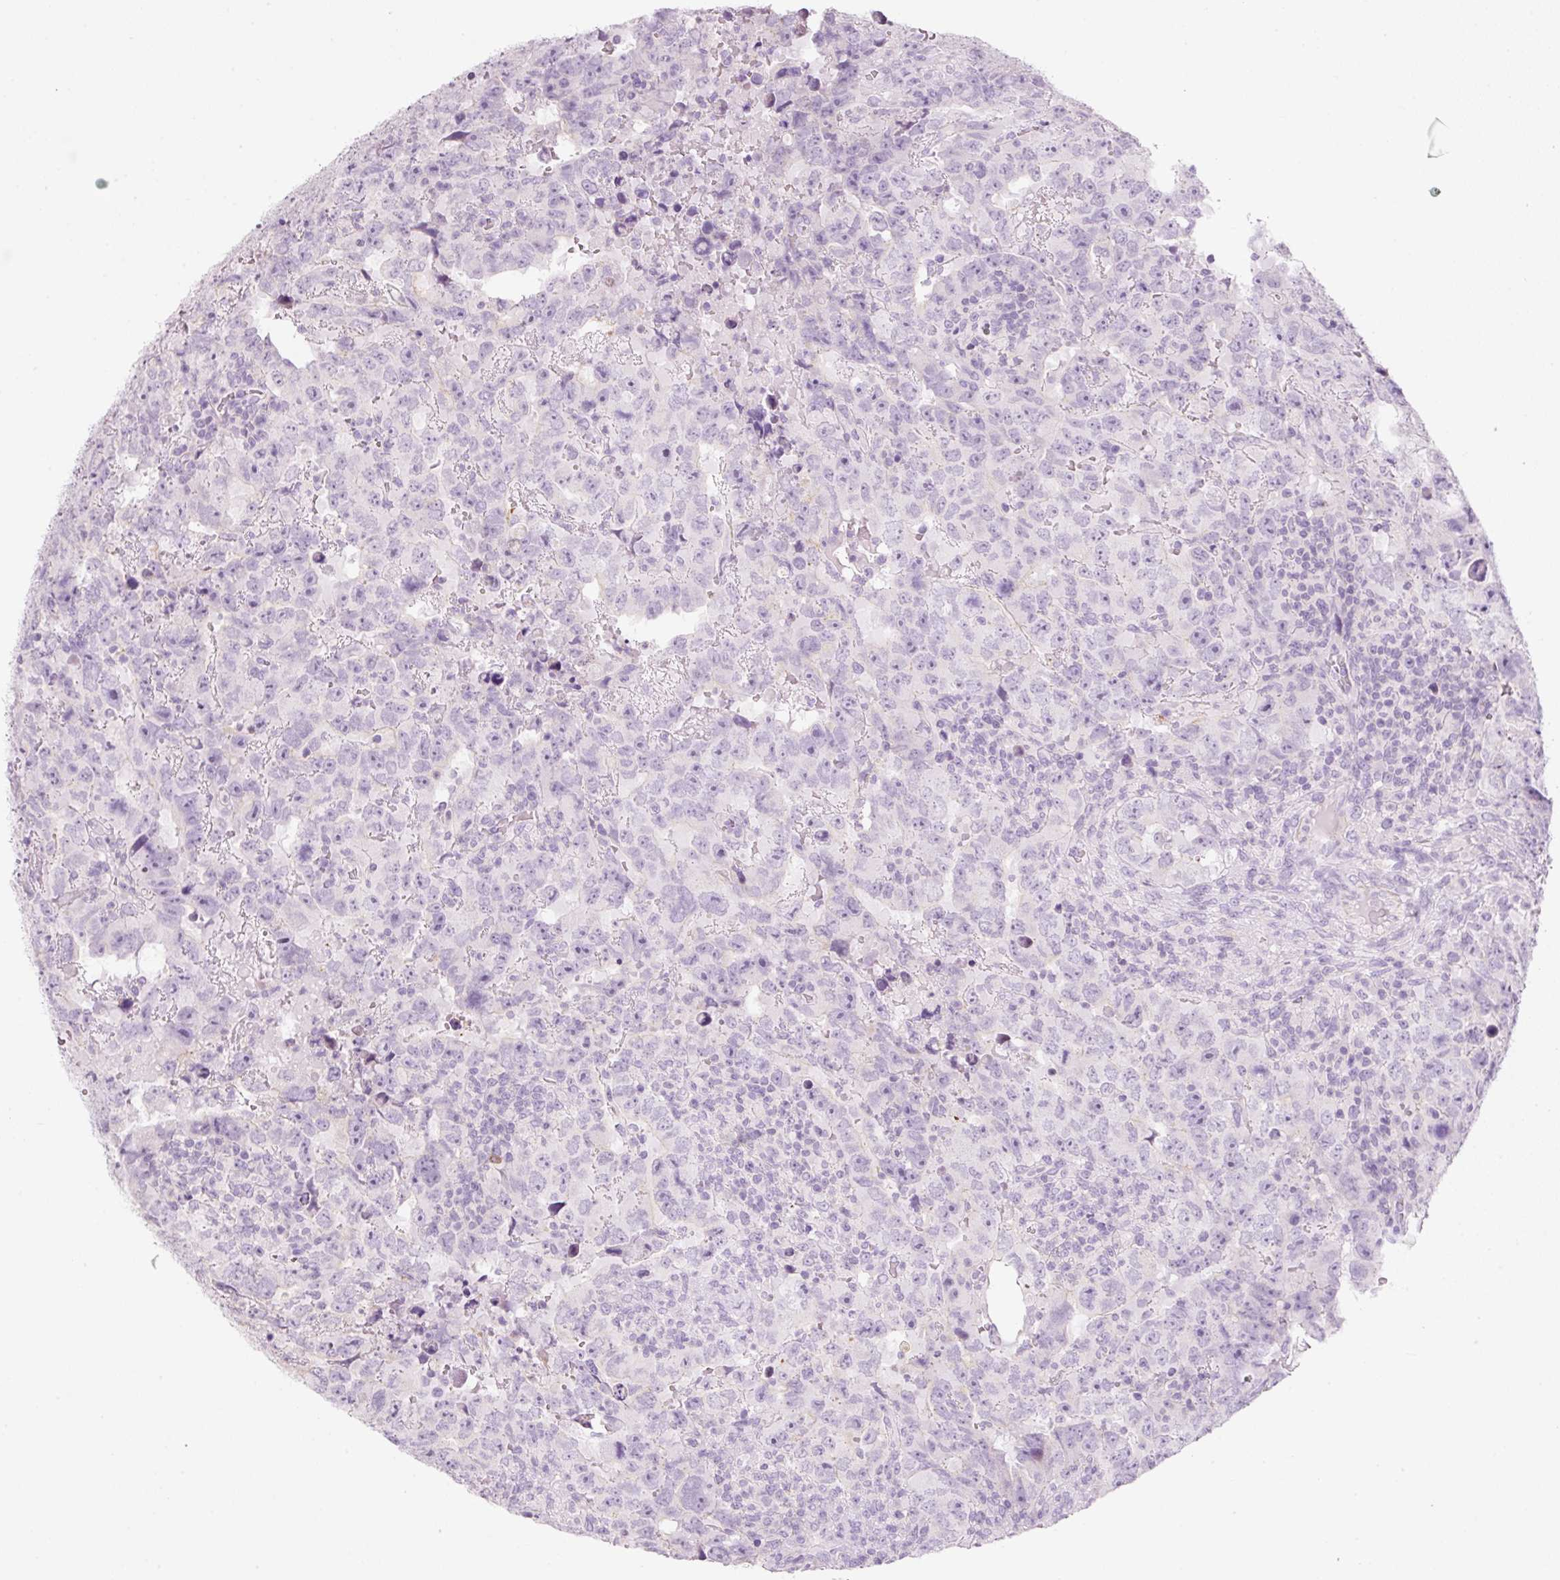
{"staining": {"intensity": "negative", "quantity": "none", "location": "none"}, "tissue": "testis cancer", "cell_type": "Tumor cells", "image_type": "cancer", "snomed": [{"axis": "morphology", "description": "Carcinoma, Embryonal, NOS"}, {"axis": "topography", "description": "Testis"}], "caption": "This is an immunohistochemistry micrograph of testis cancer (embryonal carcinoma). There is no staining in tumor cells.", "gene": "CMA1", "patient": {"sex": "male", "age": 24}}